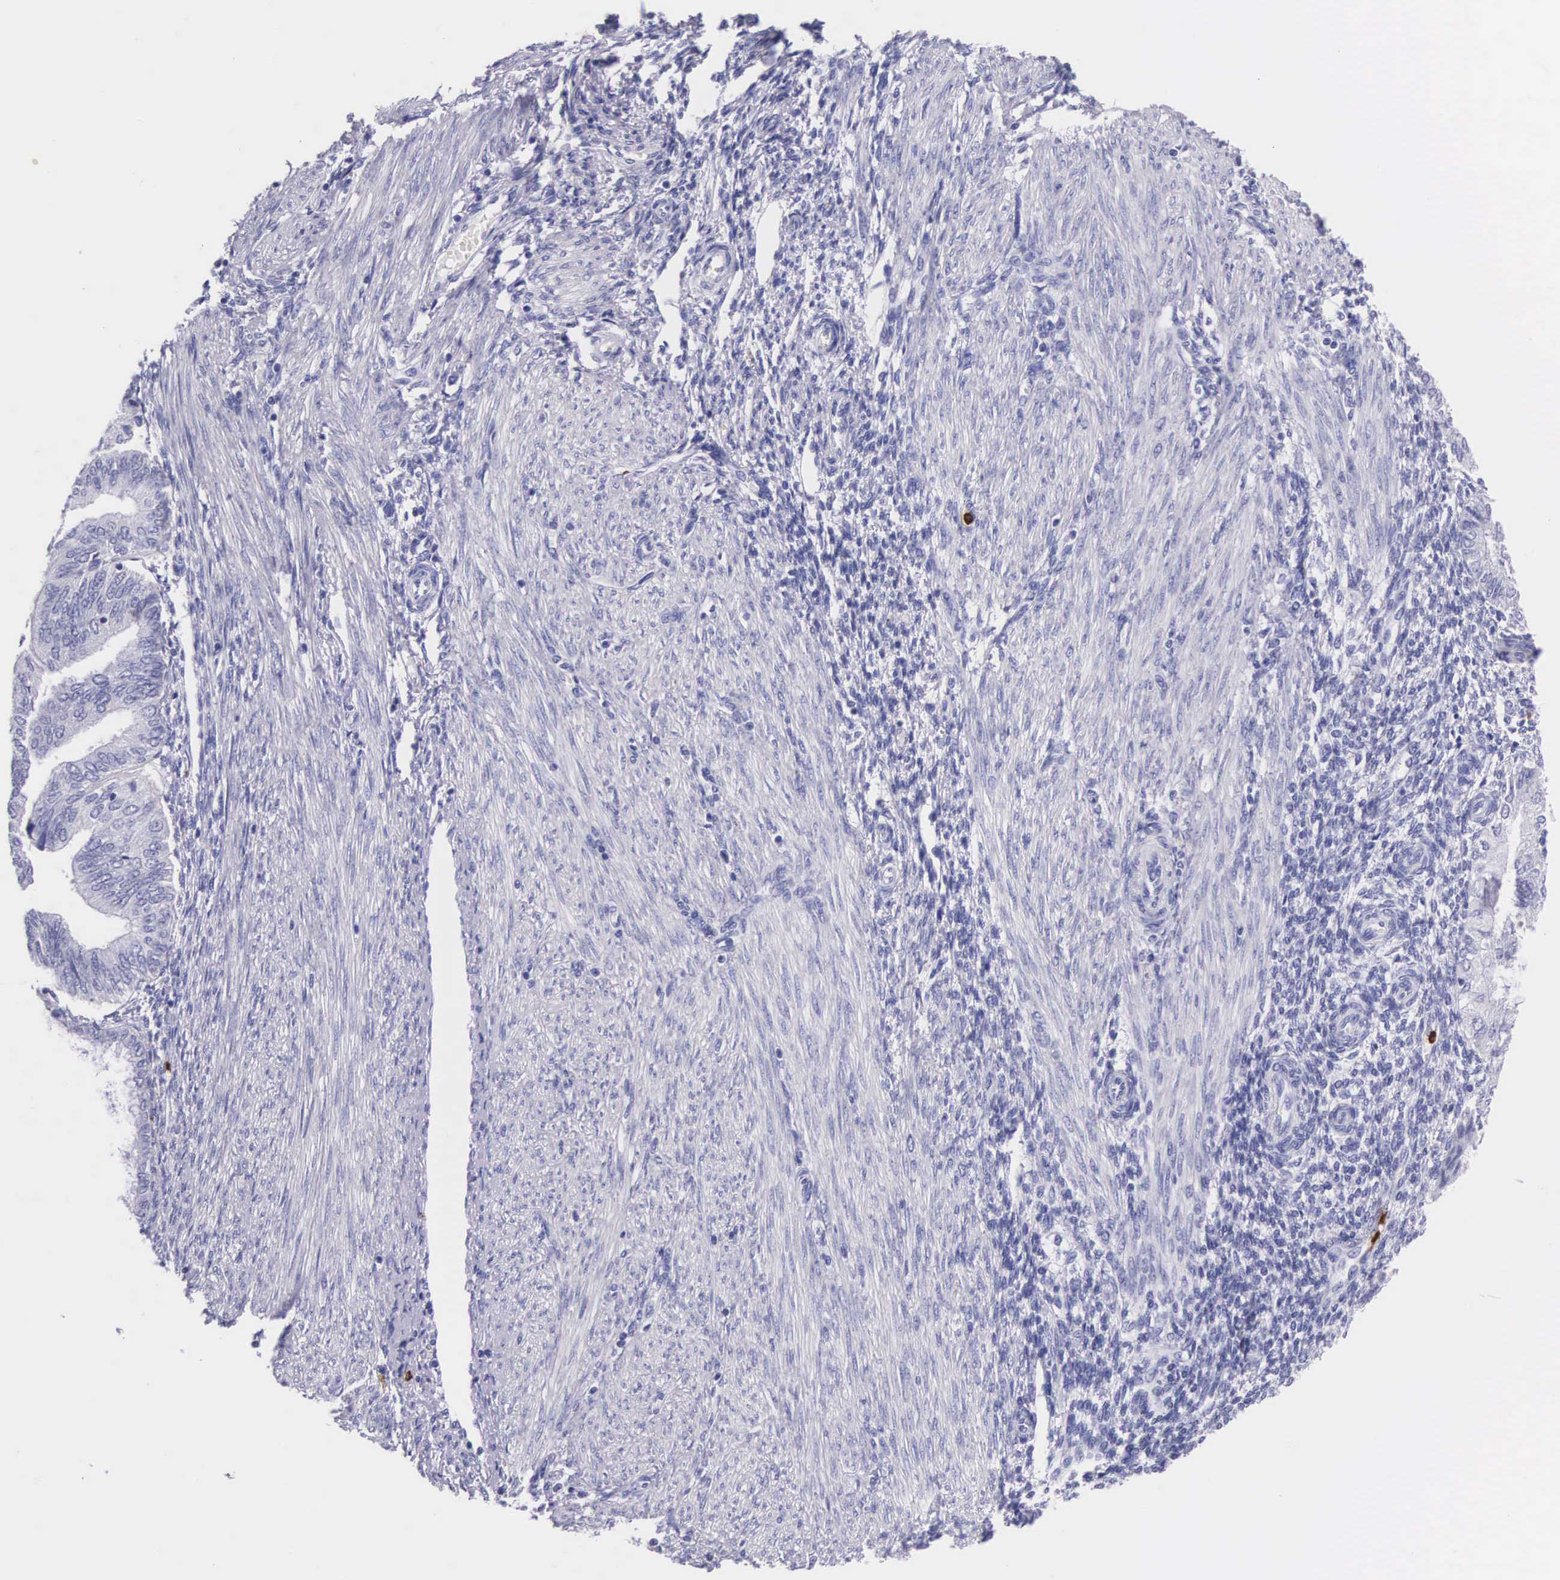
{"staining": {"intensity": "negative", "quantity": "none", "location": "none"}, "tissue": "endometrial cancer", "cell_type": "Tumor cells", "image_type": "cancer", "snomed": [{"axis": "morphology", "description": "Adenocarcinoma, NOS"}, {"axis": "topography", "description": "Endometrium"}], "caption": "High magnification brightfield microscopy of endometrial adenocarcinoma stained with DAB (3,3'-diaminobenzidine) (brown) and counterstained with hematoxylin (blue): tumor cells show no significant expression. (Stains: DAB immunohistochemistry with hematoxylin counter stain, Microscopy: brightfield microscopy at high magnification).", "gene": "FCN1", "patient": {"sex": "female", "age": 51}}